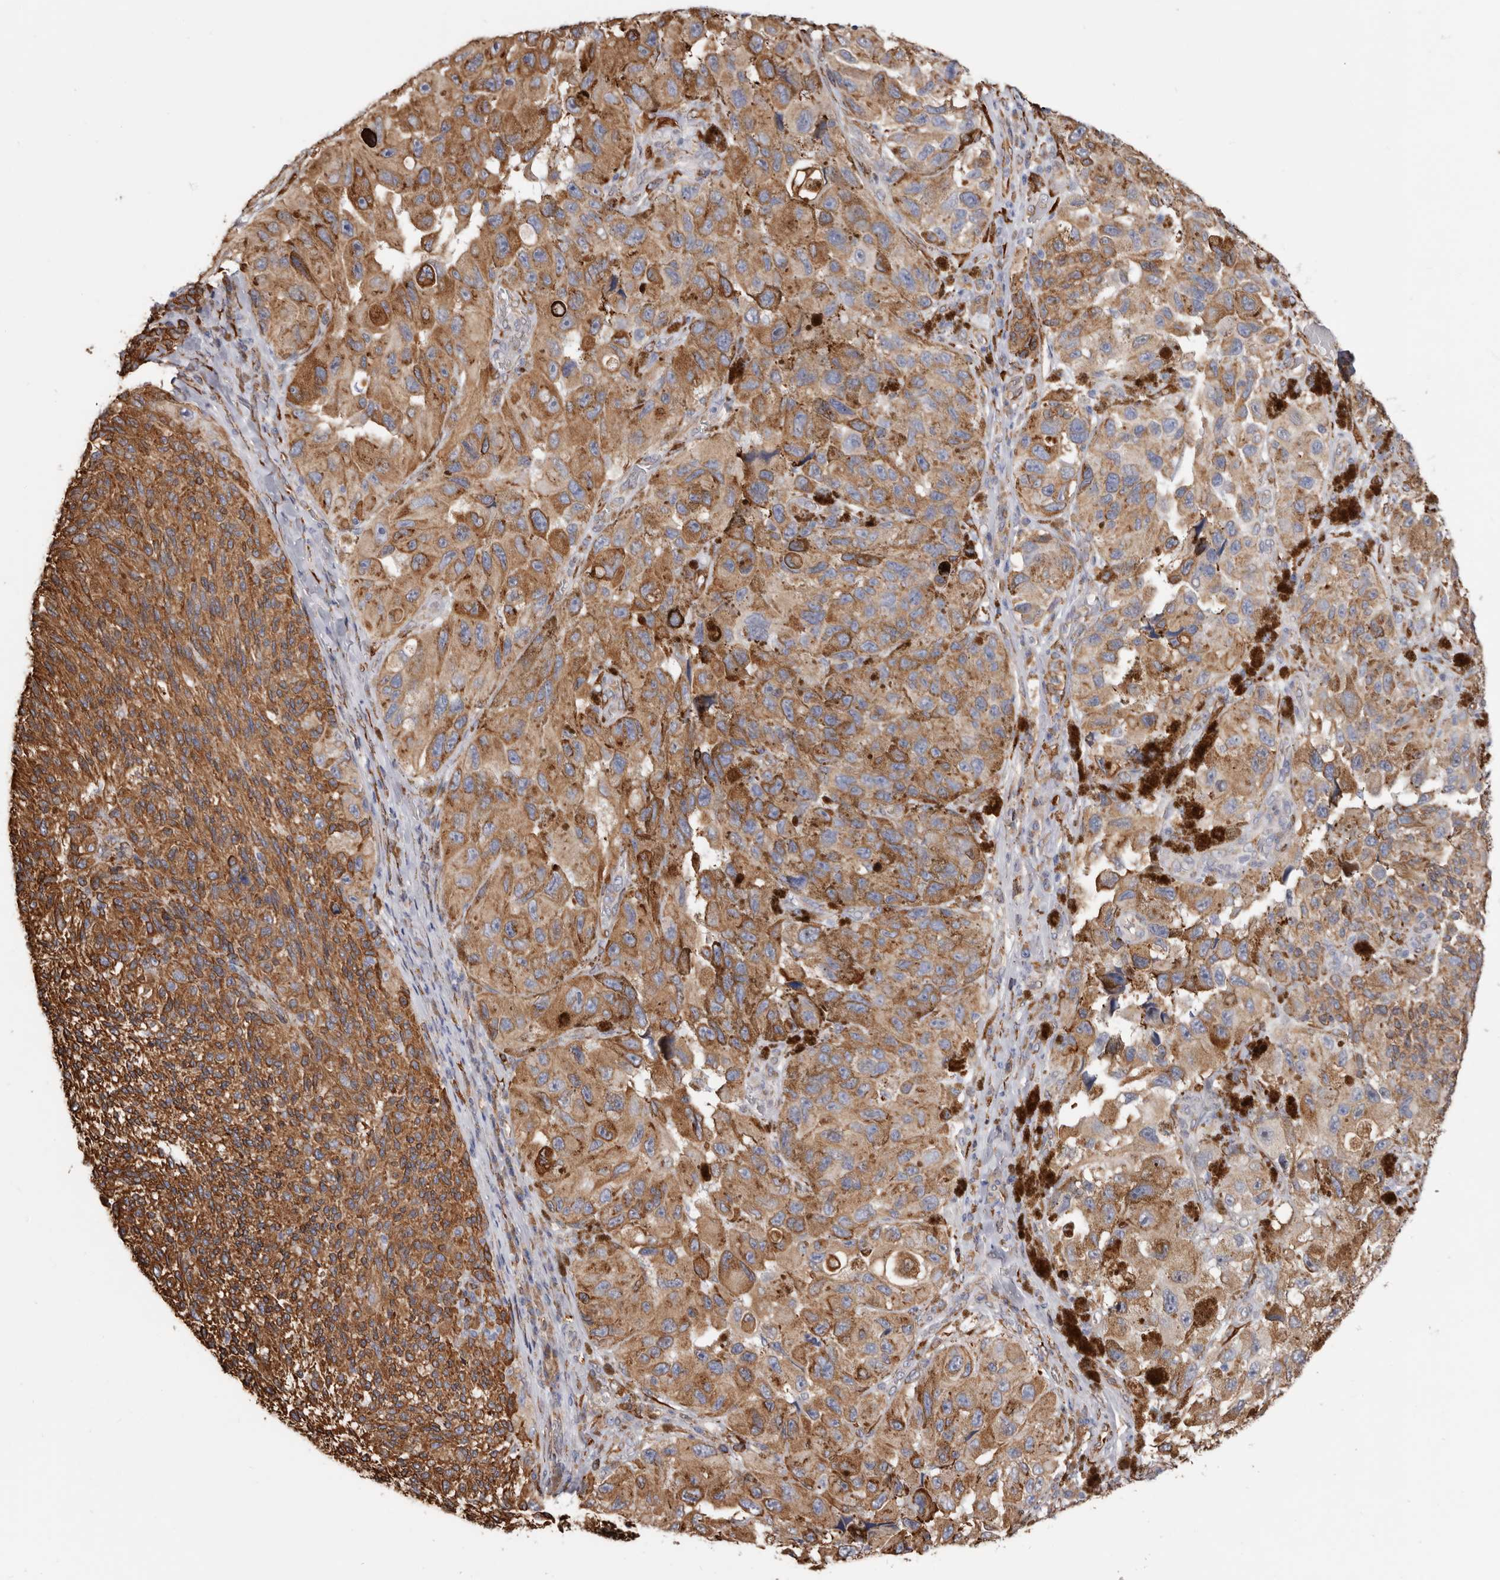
{"staining": {"intensity": "moderate", "quantity": ">75%", "location": "cytoplasmic/membranous"}, "tissue": "melanoma", "cell_type": "Tumor cells", "image_type": "cancer", "snomed": [{"axis": "morphology", "description": "Malignant melanoma, NOS"}, {"axis": "topography", "description": "Skin"}], "caption": "Immunohistochemistry (IHC) of human melanoma displays medium levels of moderate cytoplasmic/membranous expression in approximately >75% of tumor cells.", "gene": "SEMA3E", "patient": {"sex": "female", "age": 73}}